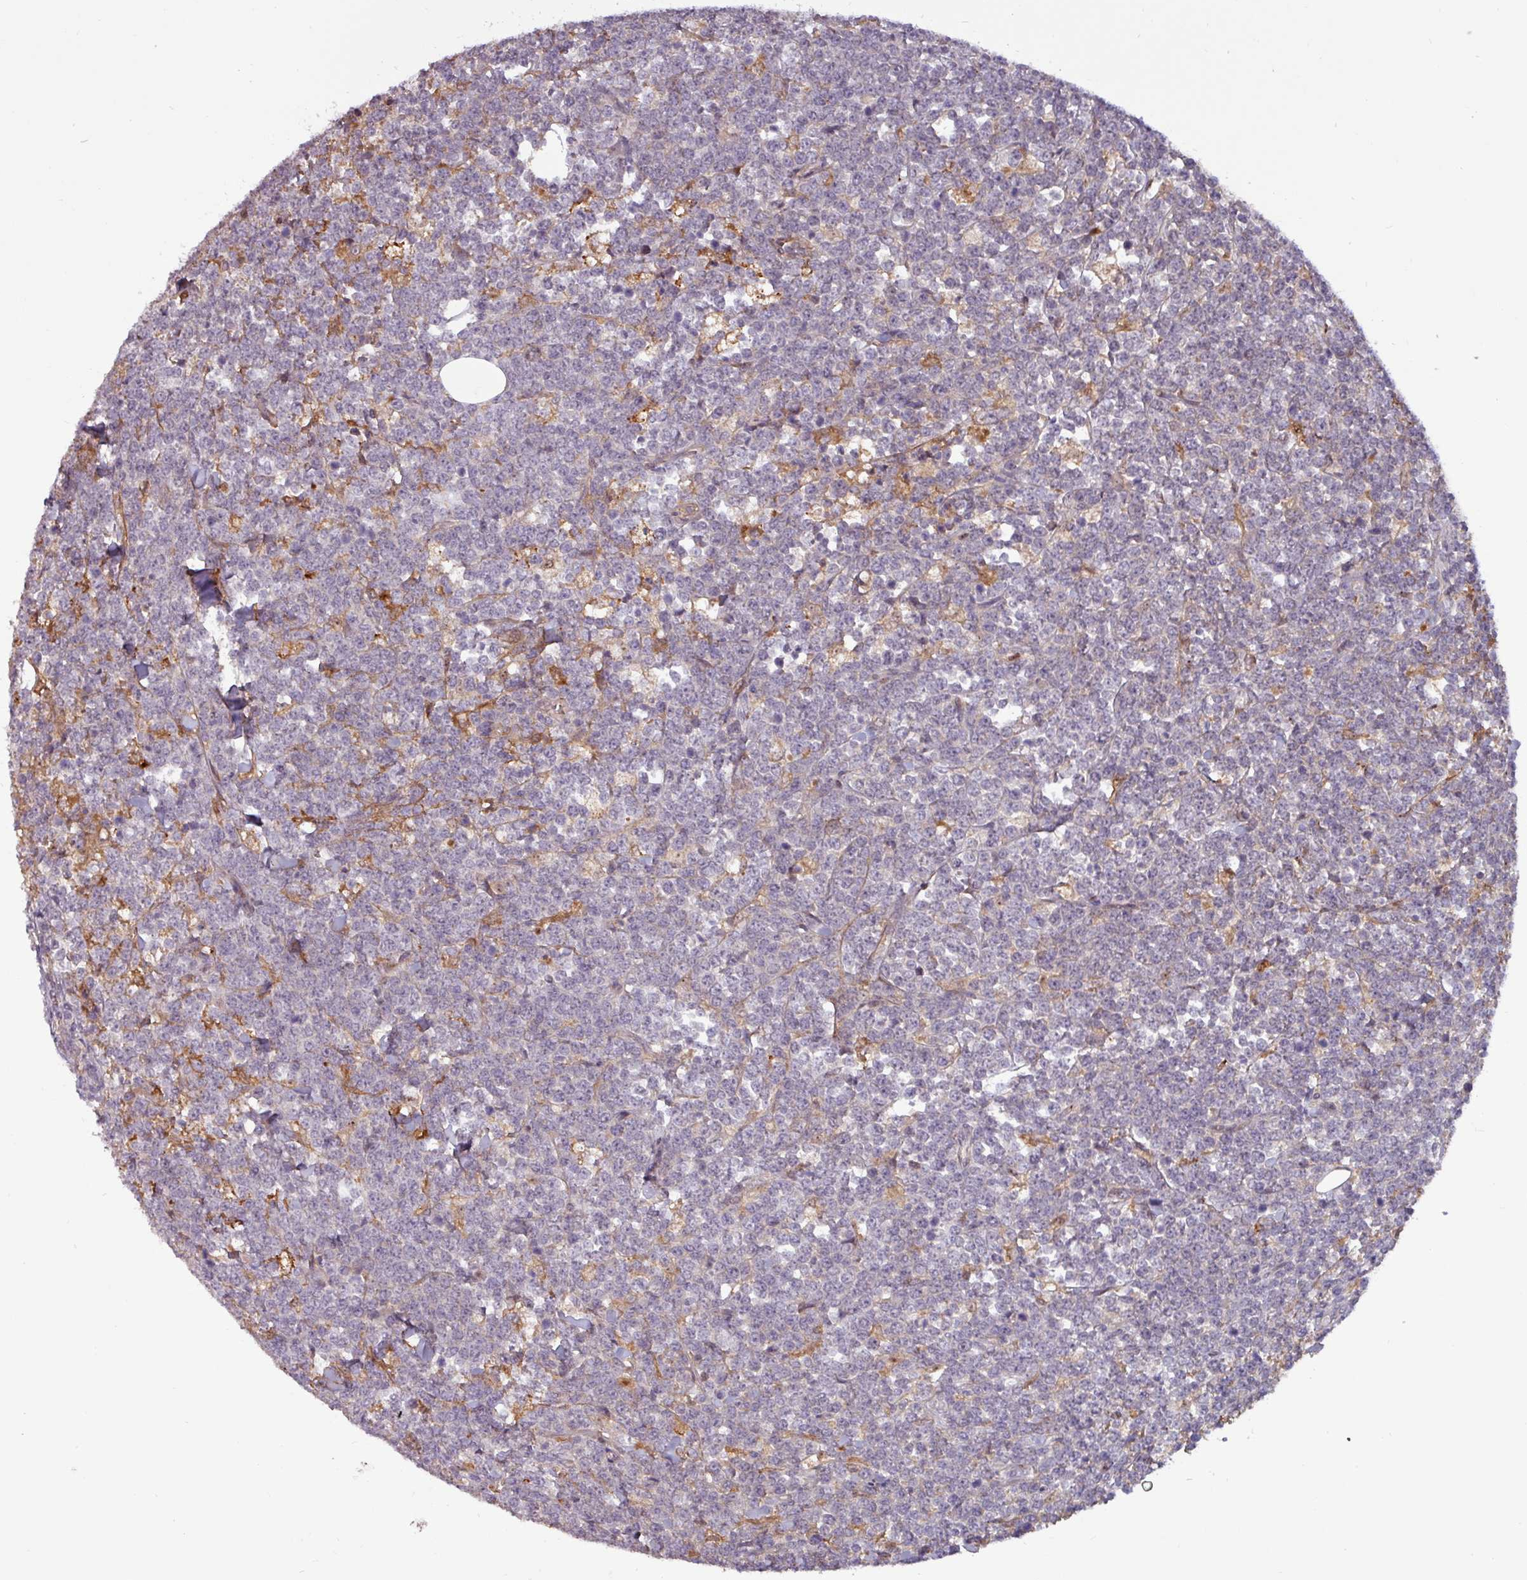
{"staining": {"intensity": "negative", "quantity": "none", "location": "none"}, "tissue": "lymphoma", "cell_type": "Tumor cells", "image_type": "cancer", "snomed": [{"axis": "morphology", "description": "Malignant lymphoma, non-Hodgkin's type, High grade"}, {"axis": "topography", "description": "Small intestine"}, {"axis": "topography", "description": "Colon"}], "caption": "High power microscopy histopathology image of an IHC histopathology image of lymphoma, revealing no significant staining in tumor cells.", "gene": "PCED1A", "patient": {"sex": "male", "age": 8}}